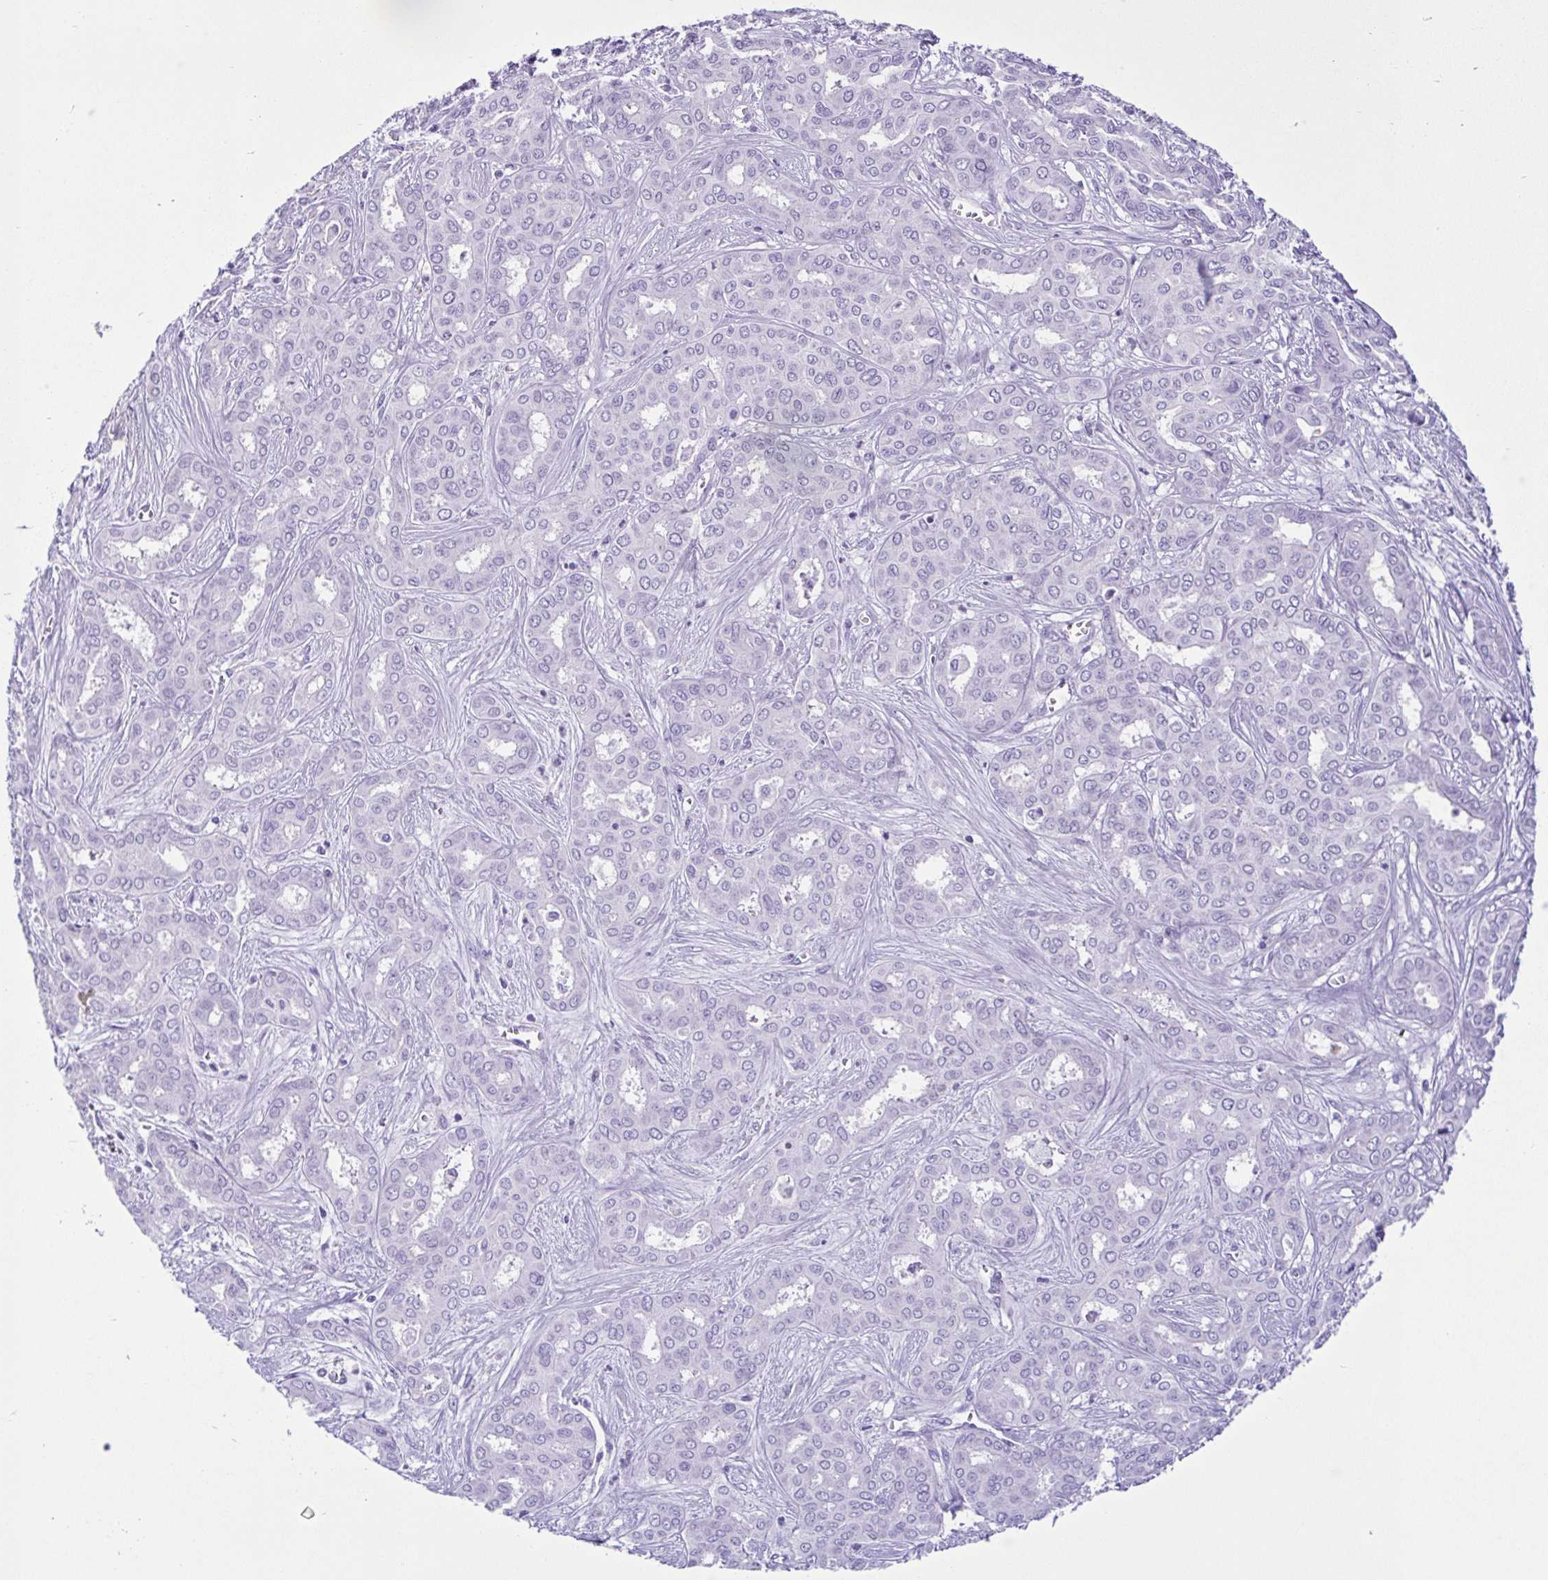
{"staining": {"intensity": "negative", "quantity": "none", "location": "none"}, "tissue": "liver cancer", "cell_type": "Tumor cells", "image_type": "cancer", "snomed": [{"axis": "morphology", "description": "Cholangiocarcinoma"}, {"axis": "topography", "description": "Liver"}], "caption": "Human cholangiocarcinoma (liver) stained for a protein using immunohistochemistry (IHC) reveals no staining in tumor cells.", "gene": "ACTRT3", "patient": {"sex": "female", "age": 64}}